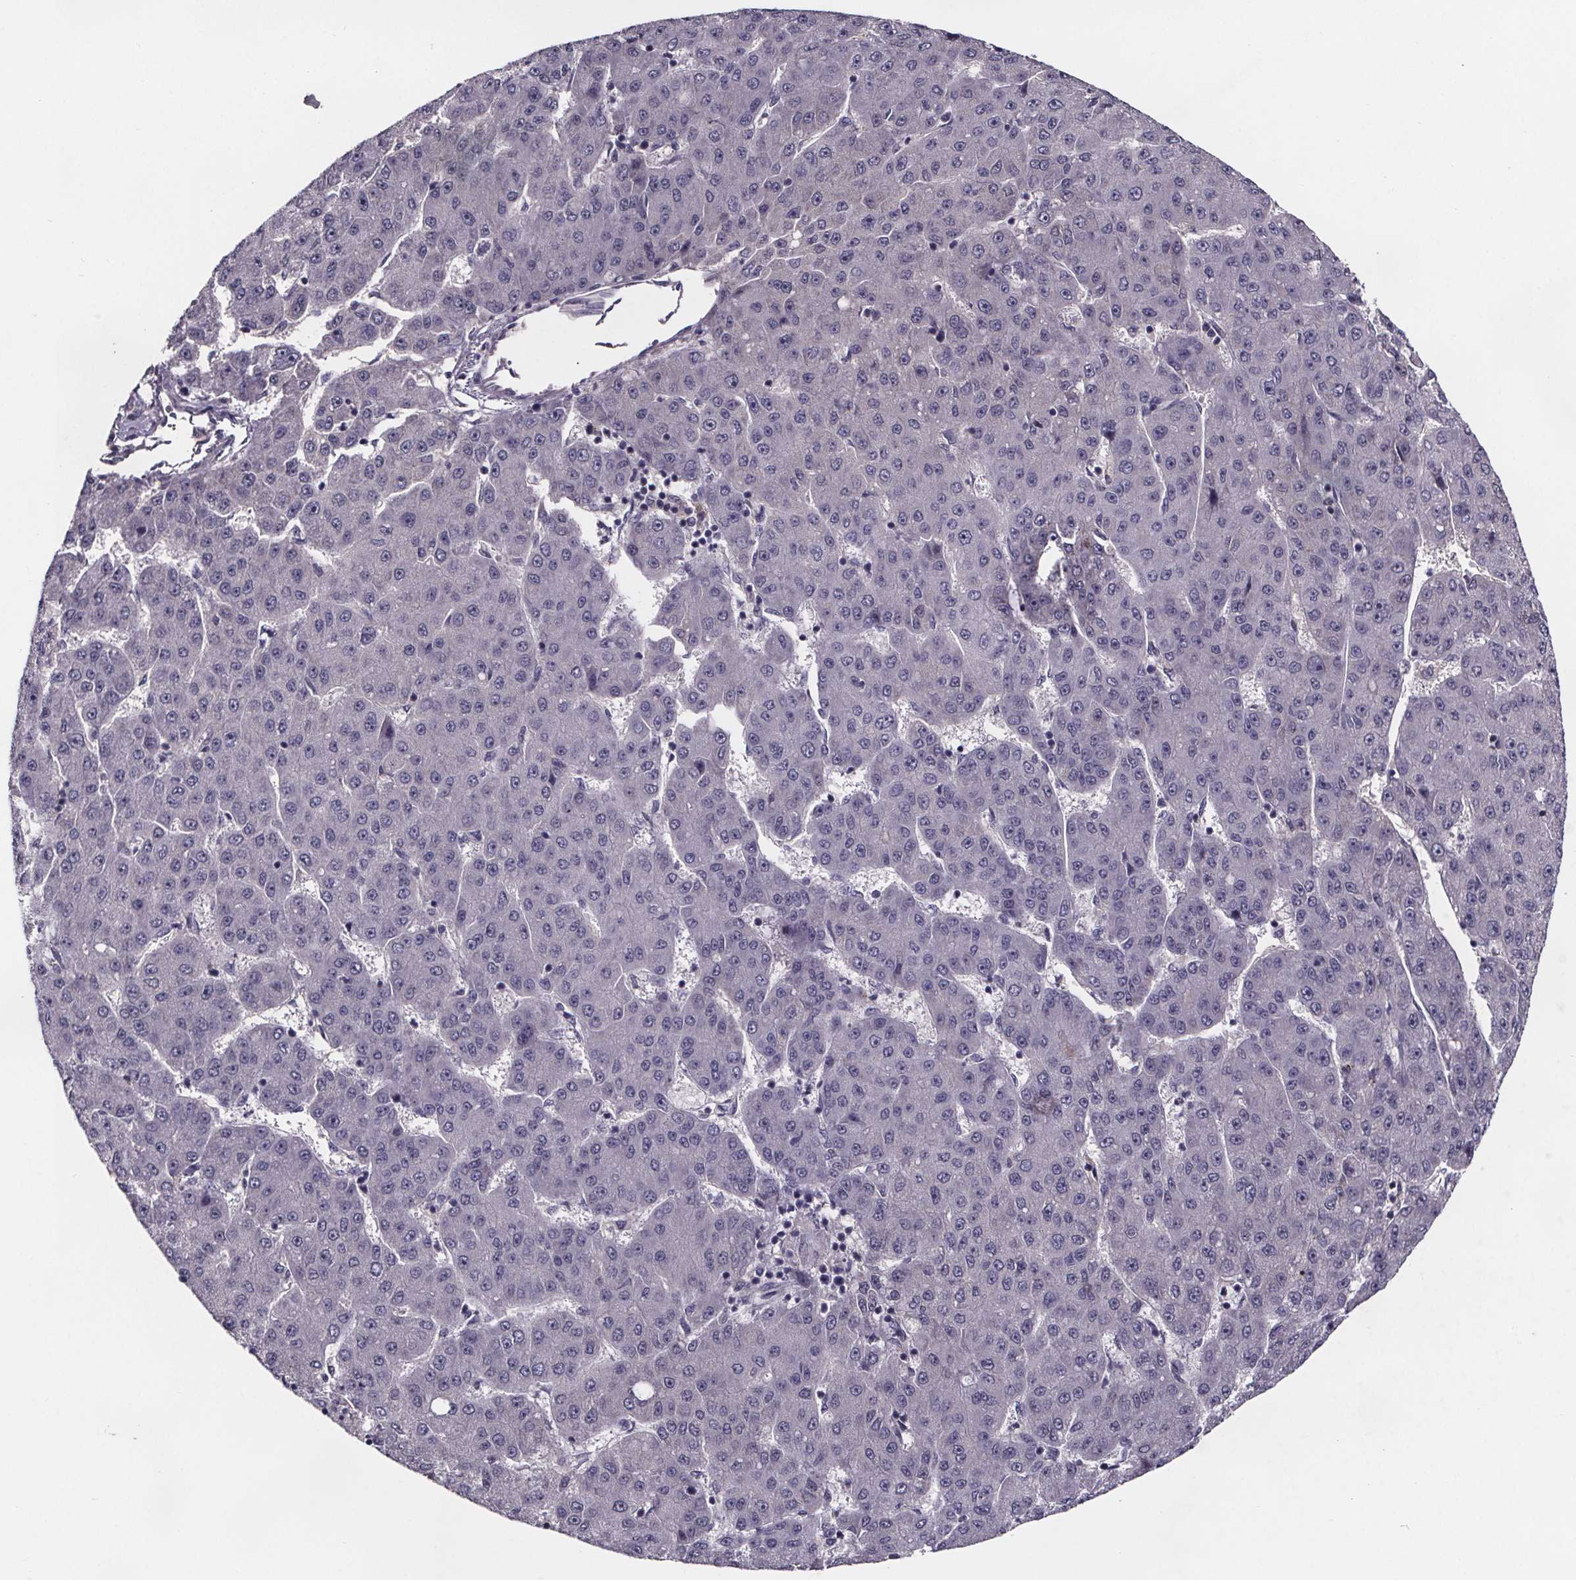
{"staining": {"intensity": "negative", "quantity": "none", "location": "none"}, "tissue": "liver cancer", "cell_type": "Tumor cells", "image_type": "cancer", "snomed": [{"axis": "morphology", "description": "Carcinoma, Hepatocellular, NOS"}, {"axis": "topography", "description": "Liver"}], "caption": "Immunohistochemical staining of liver cancer exhibits no significant positivity in tumor cells. Nuclei are stained in blue.", "gene": "NPHP4", "patient": {"sex": "male", "age": 67}}